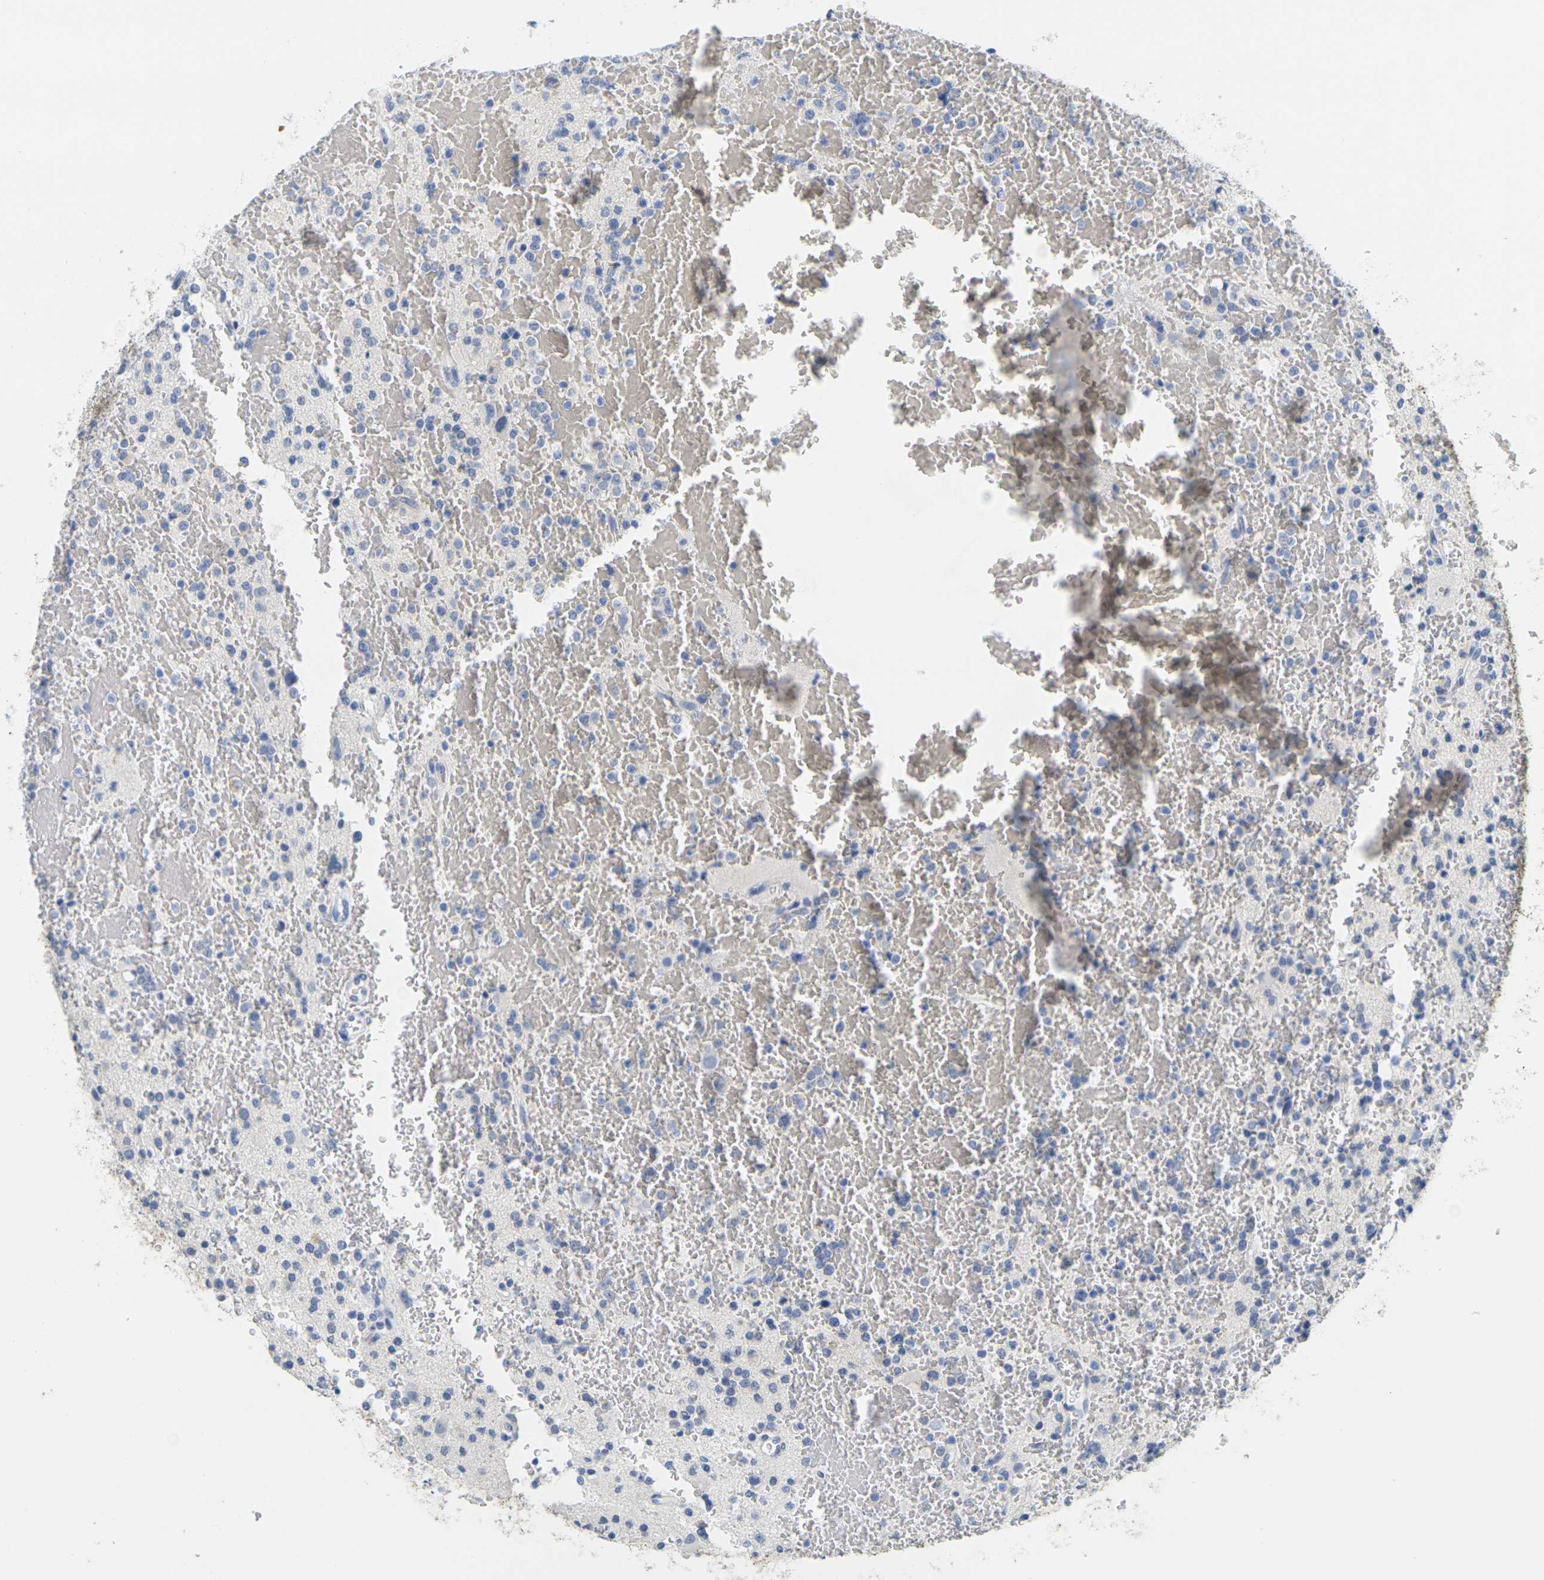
{"staining": {"intensity": "negative", "quantity": "none", "location": "none"}, "tissue": "glioma", "cell_type": "Tumor cells", "image_type": "cancer", "snomed": [{"axis": "morphology", "description": "Glioma, malignant, High grade"}, {"axis": "topography", "description": "Brain"}], "caption": "Tumor cells show no significant protein staining in glioma.", "gene": "HLA-DOB", "patient": {"sex": "male", "age": 47}}